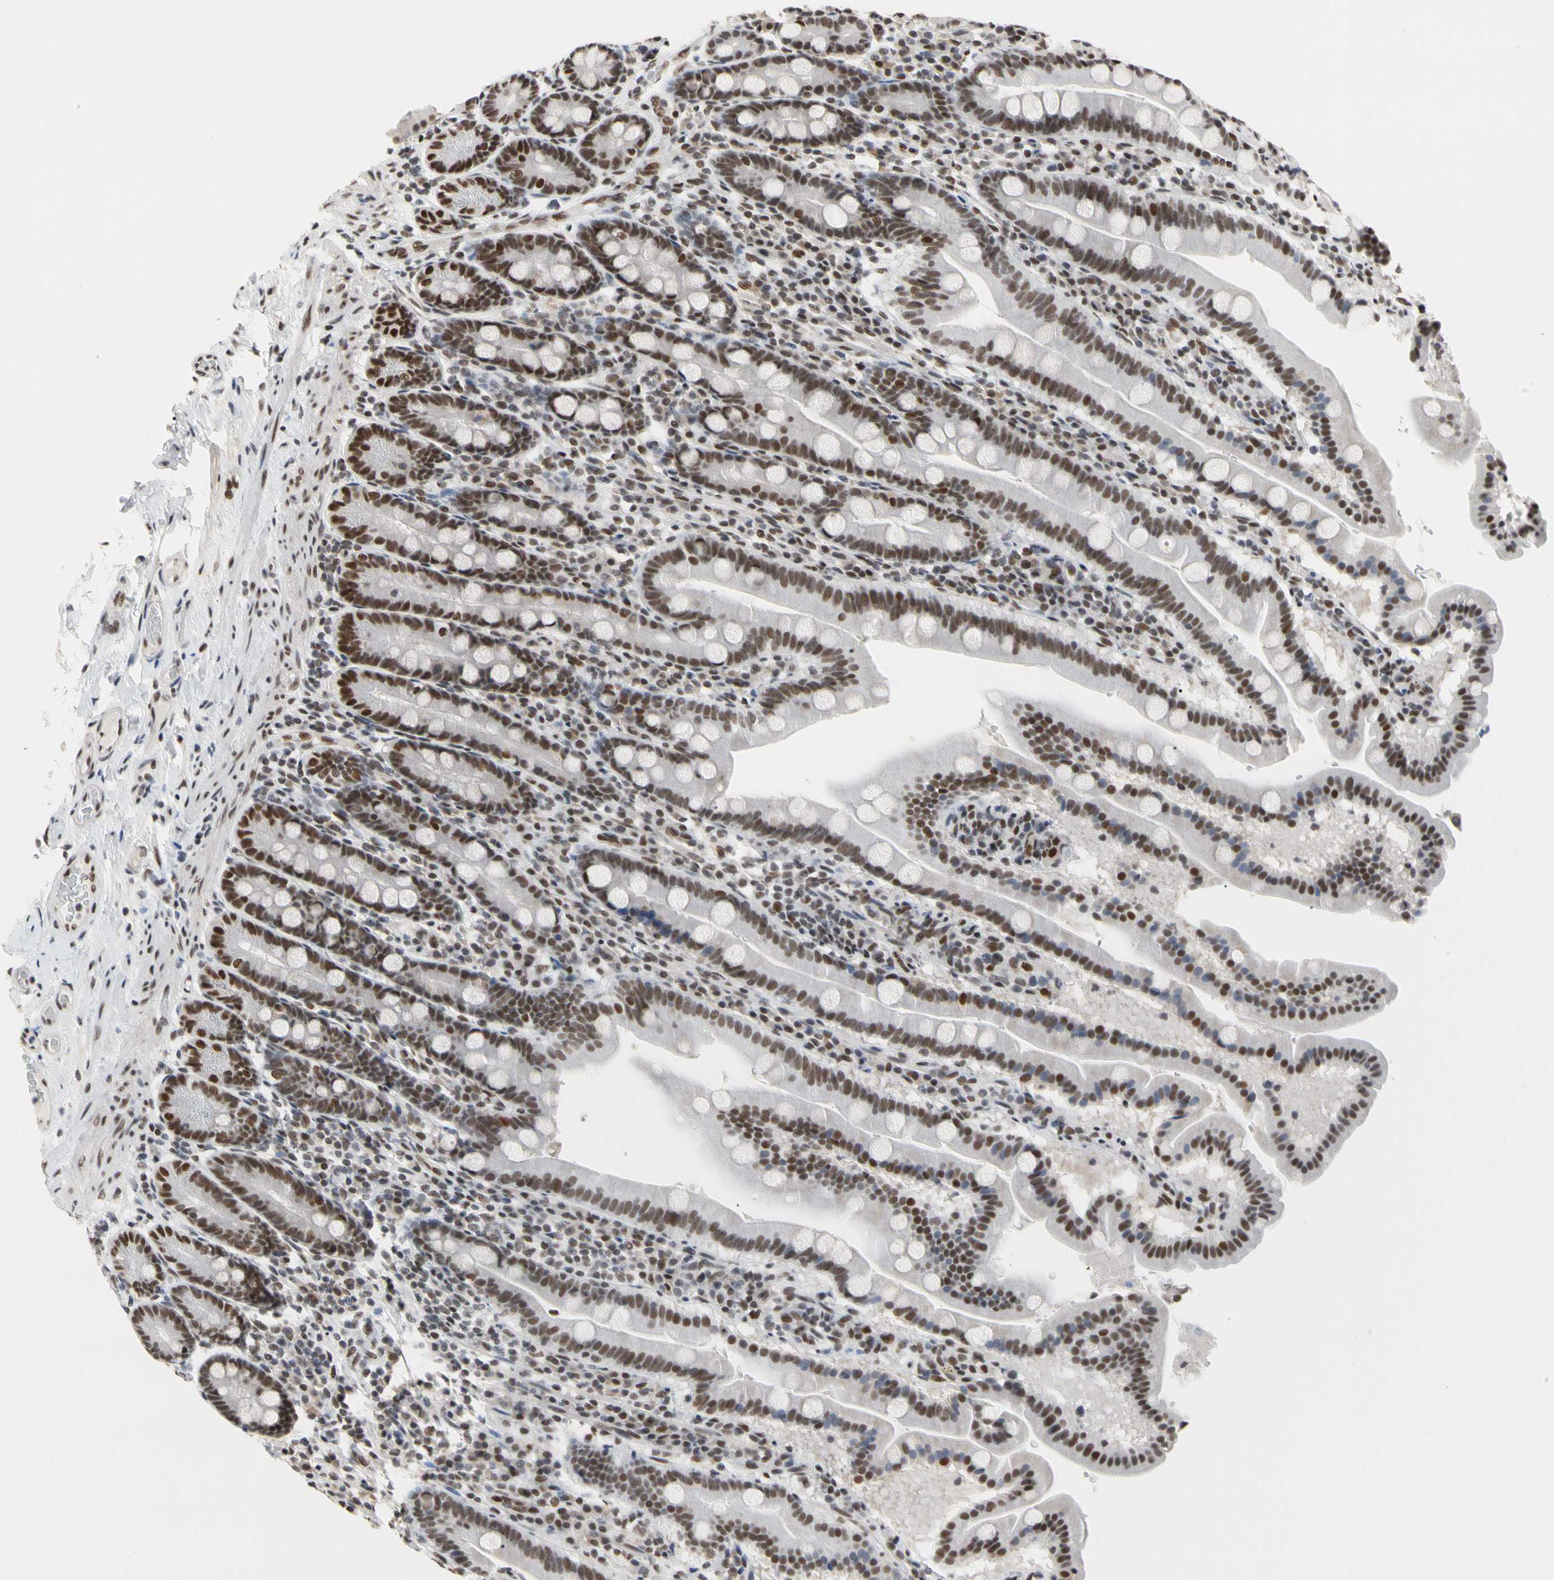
{"staining": {"intensity": "moderate", "quantity": ">75%", "location": "nuclear"}, "tissue": "duodenum", "cell_type": "Glandular cells", "image_type": "normal", "snomed": [{"axis": "morphology", "description": "Normal tissue, NOS"}, {"axis": "topography", "description": "Duodenum"}], "caption": "About >75% of glandular cells in normal duodenum reveal moderate nuclear protein staining as visualized by brown immunohistochemical staining.", "gene": "FAM98B", "patient": {"sex": "male", "age": 50}}